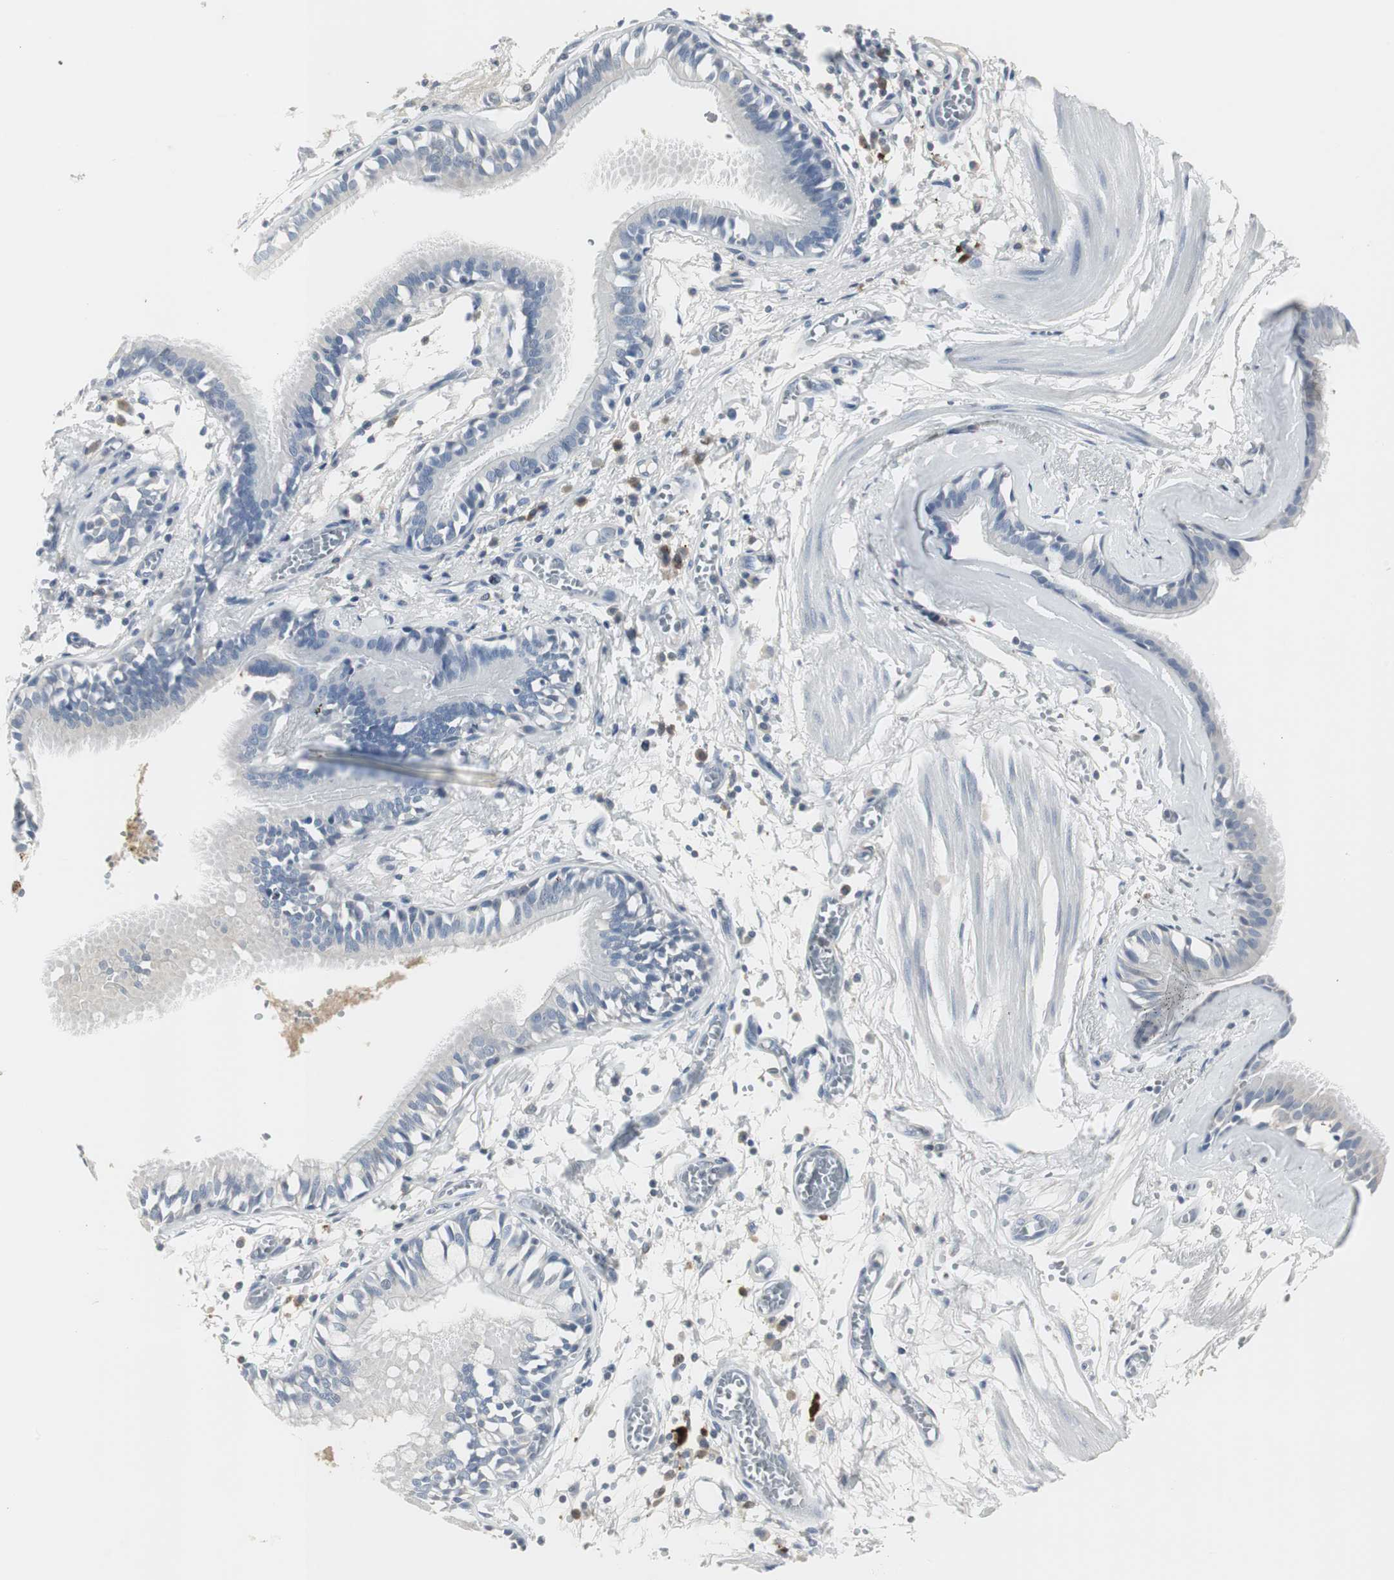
{"staining": {"intensity": "negative", "quantity": "none", "location": "none"}, "tissue": "bronchus", "cell_type": "Respiratory epithelial cells", "image_type": "normal", "snomed": [{"axis": "morphology", "description": "Normal tissue, NOS"}, {"axis": "topography", "description": "Bronchus"}, {"axis": "topography", "description": "Lung"}], "caption": "This histopathology image is of normal bronchus stained with IHC to label a protein in brown with the nuclei are counter-stained blue. There is no expression in respiratory epithelial cells.", "gene": "PI15", "patient": {"sex": "female", "age": 56}}